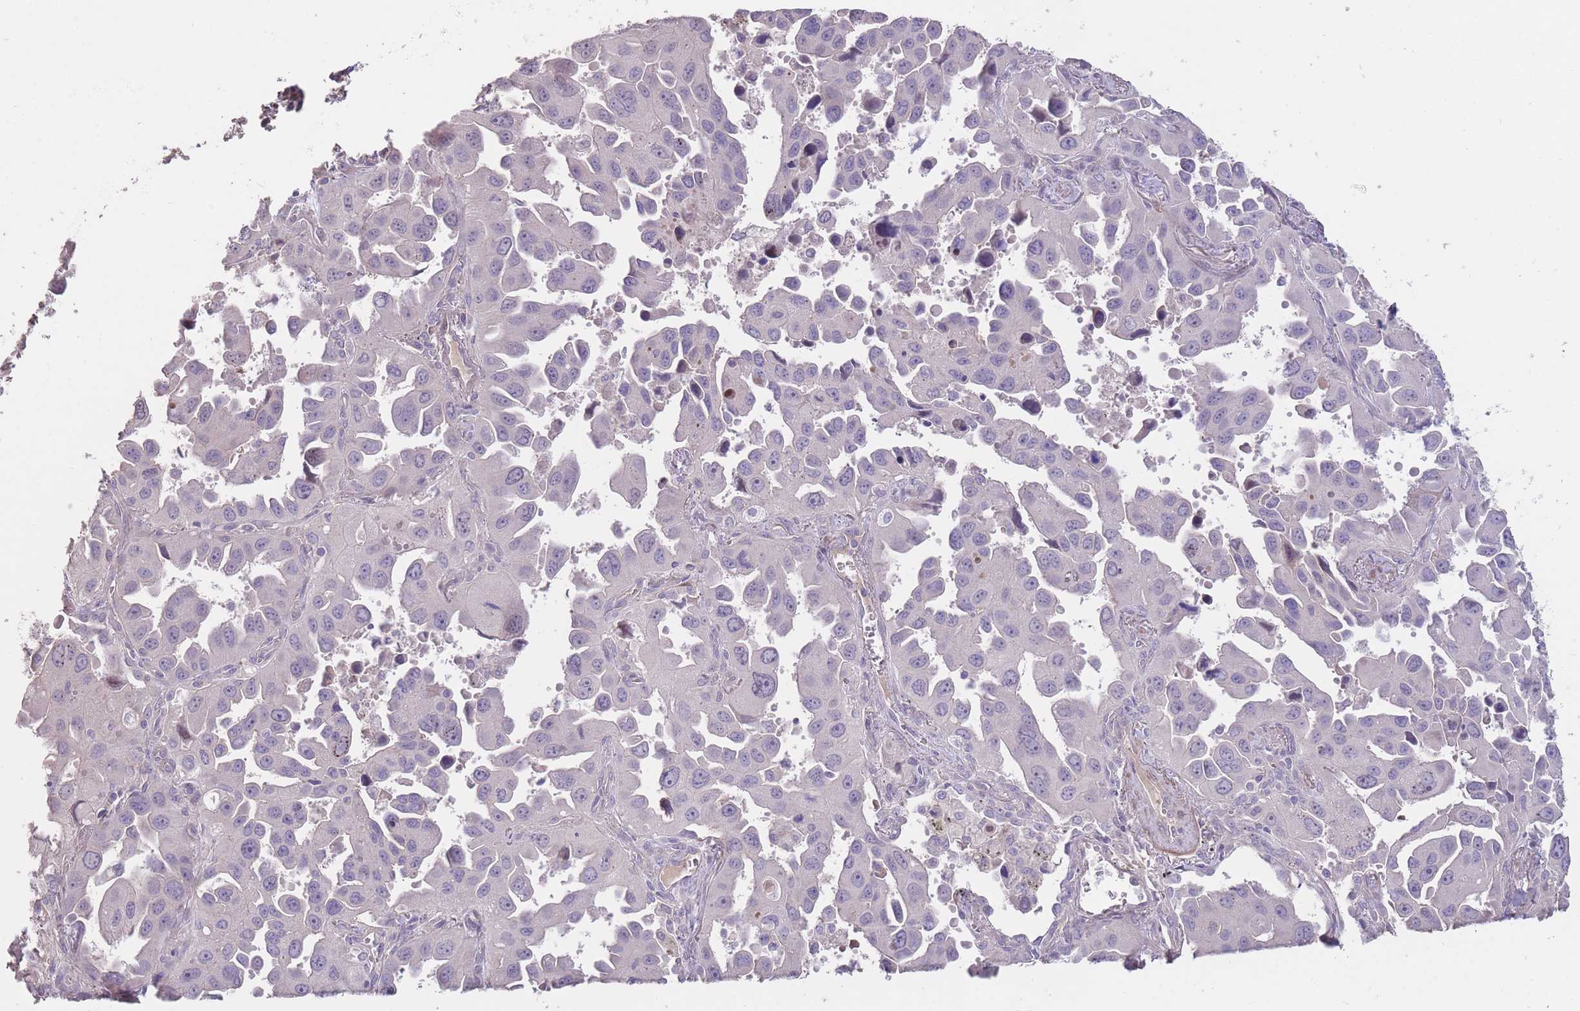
{"staining": {"intensity": "negative", "quantity": "none", "location": "none"}, "tissue": "lung cancer", "cell_type": "Tumor cells", "image_type": "cancer", "snomed": [{"axis": "morphology", "description": "Adenocarcinoma, NOS"}, {"axis": "topography", "description": "Lung"}], "caption": "This is a image of immunohistochemistry (IHC) staining of adenocarcinoma (lung), which shows no staining in tumor cells.", "gene": "RSPH10B", "patient": {"sex": "male", "age": 66}}